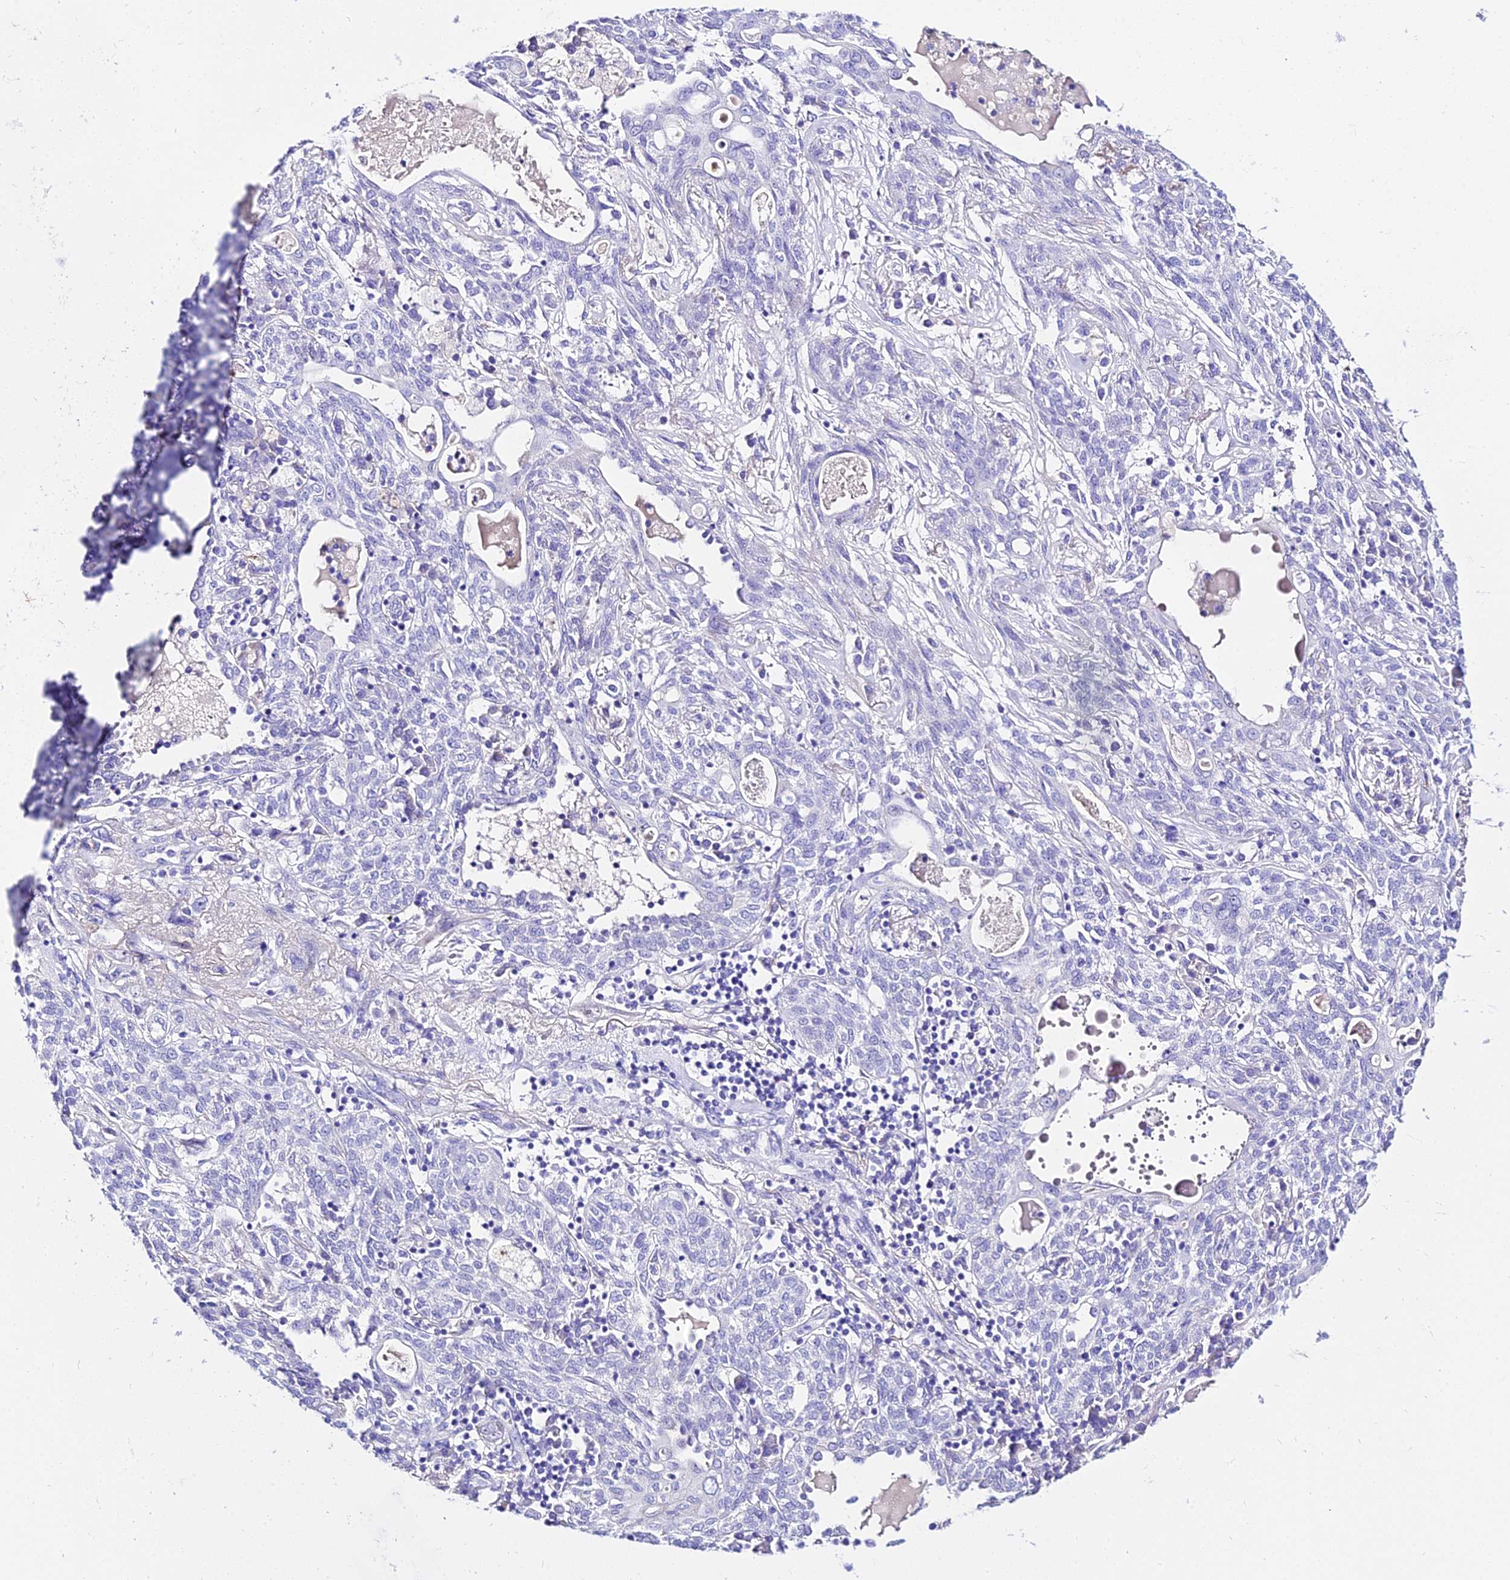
{"staining": {"intensity": "negative", "quantity": "none", "location": "none"}, "tissue": "lung cancer", "cell_type": "Tumor cells", "image_type": "cancer", "snomed": [{"axis": "morphology", "description": "Squamous cell carcinoma, NOS"}, {"axis": "topography", "description": "Lung"}], "caption": "High magnification brightfield microscopy of lung squamous cell carcinoma stained with DAB (brown) and counterstained with hematoxylin (blue): tumor cells show no significant positivity.", "gene": "DEFB106A", "patient": {"sex": "female", "age": 70}}